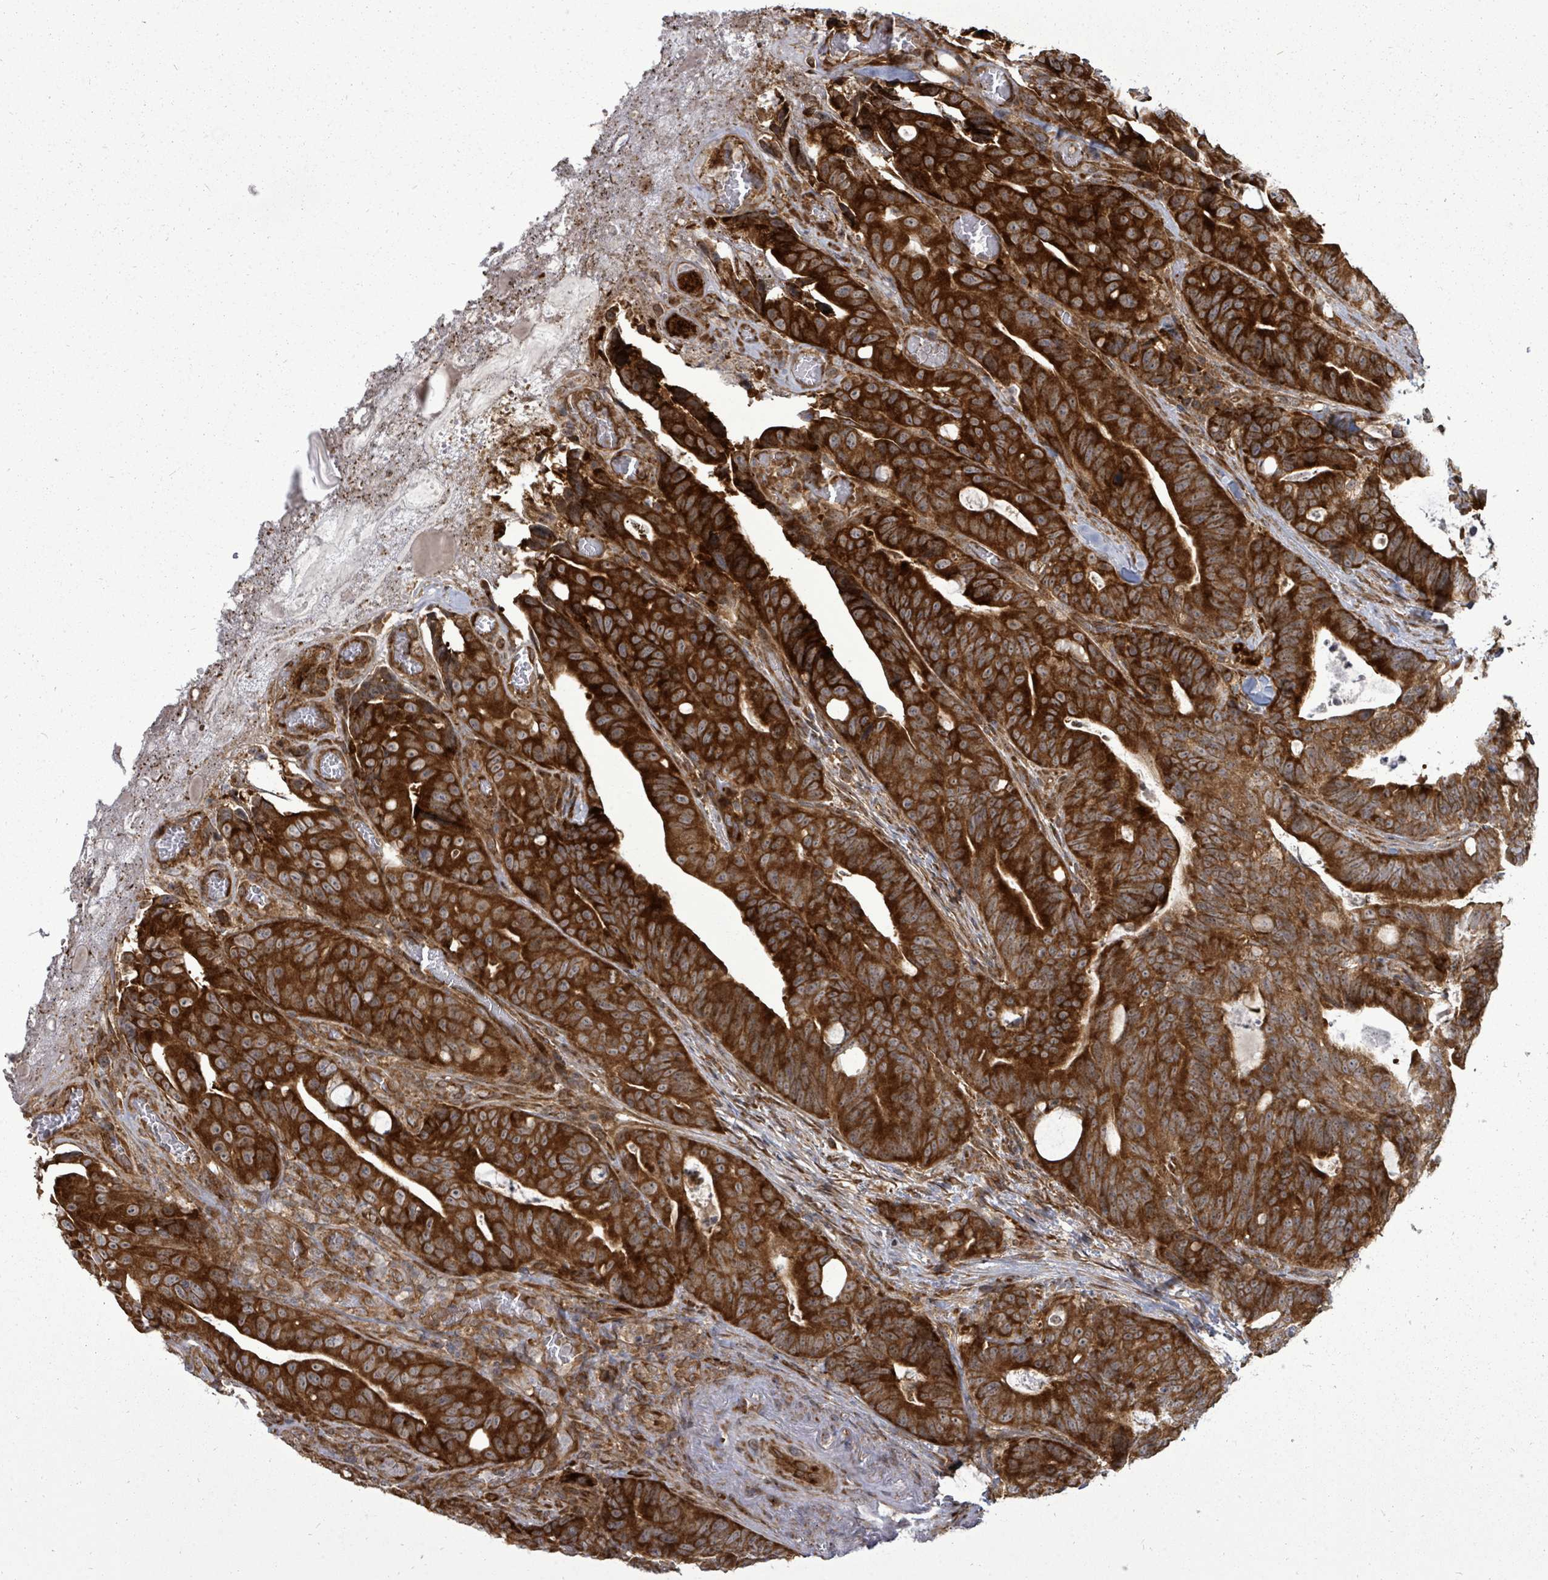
{"staining": {"intensity": "strong", "quantity": ">75%", "location": "cytoplasmic/membranous"}, "tissue": "colorectal cancer", "cell_type": "Tumor cells", "image_type": "cancer", "snomed": [{"axis": "morphology", "description": "Adenocarcinoma, NOS"}, {"axis": "topography", "description": "Colon"}], "caption": "IHC staining of colorectal adenocarcinoma, which exhibits high levels of strong cytoplasmic/membranous positivity in approximately >75% of tumor cells indicating strong cytoplasmic/membranous protein positivity. The staining was performed using DAB (3,3'-diaminobenzidine) (brown) for protein detection and nuclei were counterstained in hematoxylin (blue).", "gene": "EIF3C", "patient": {"sex": "female", "age": 82}}